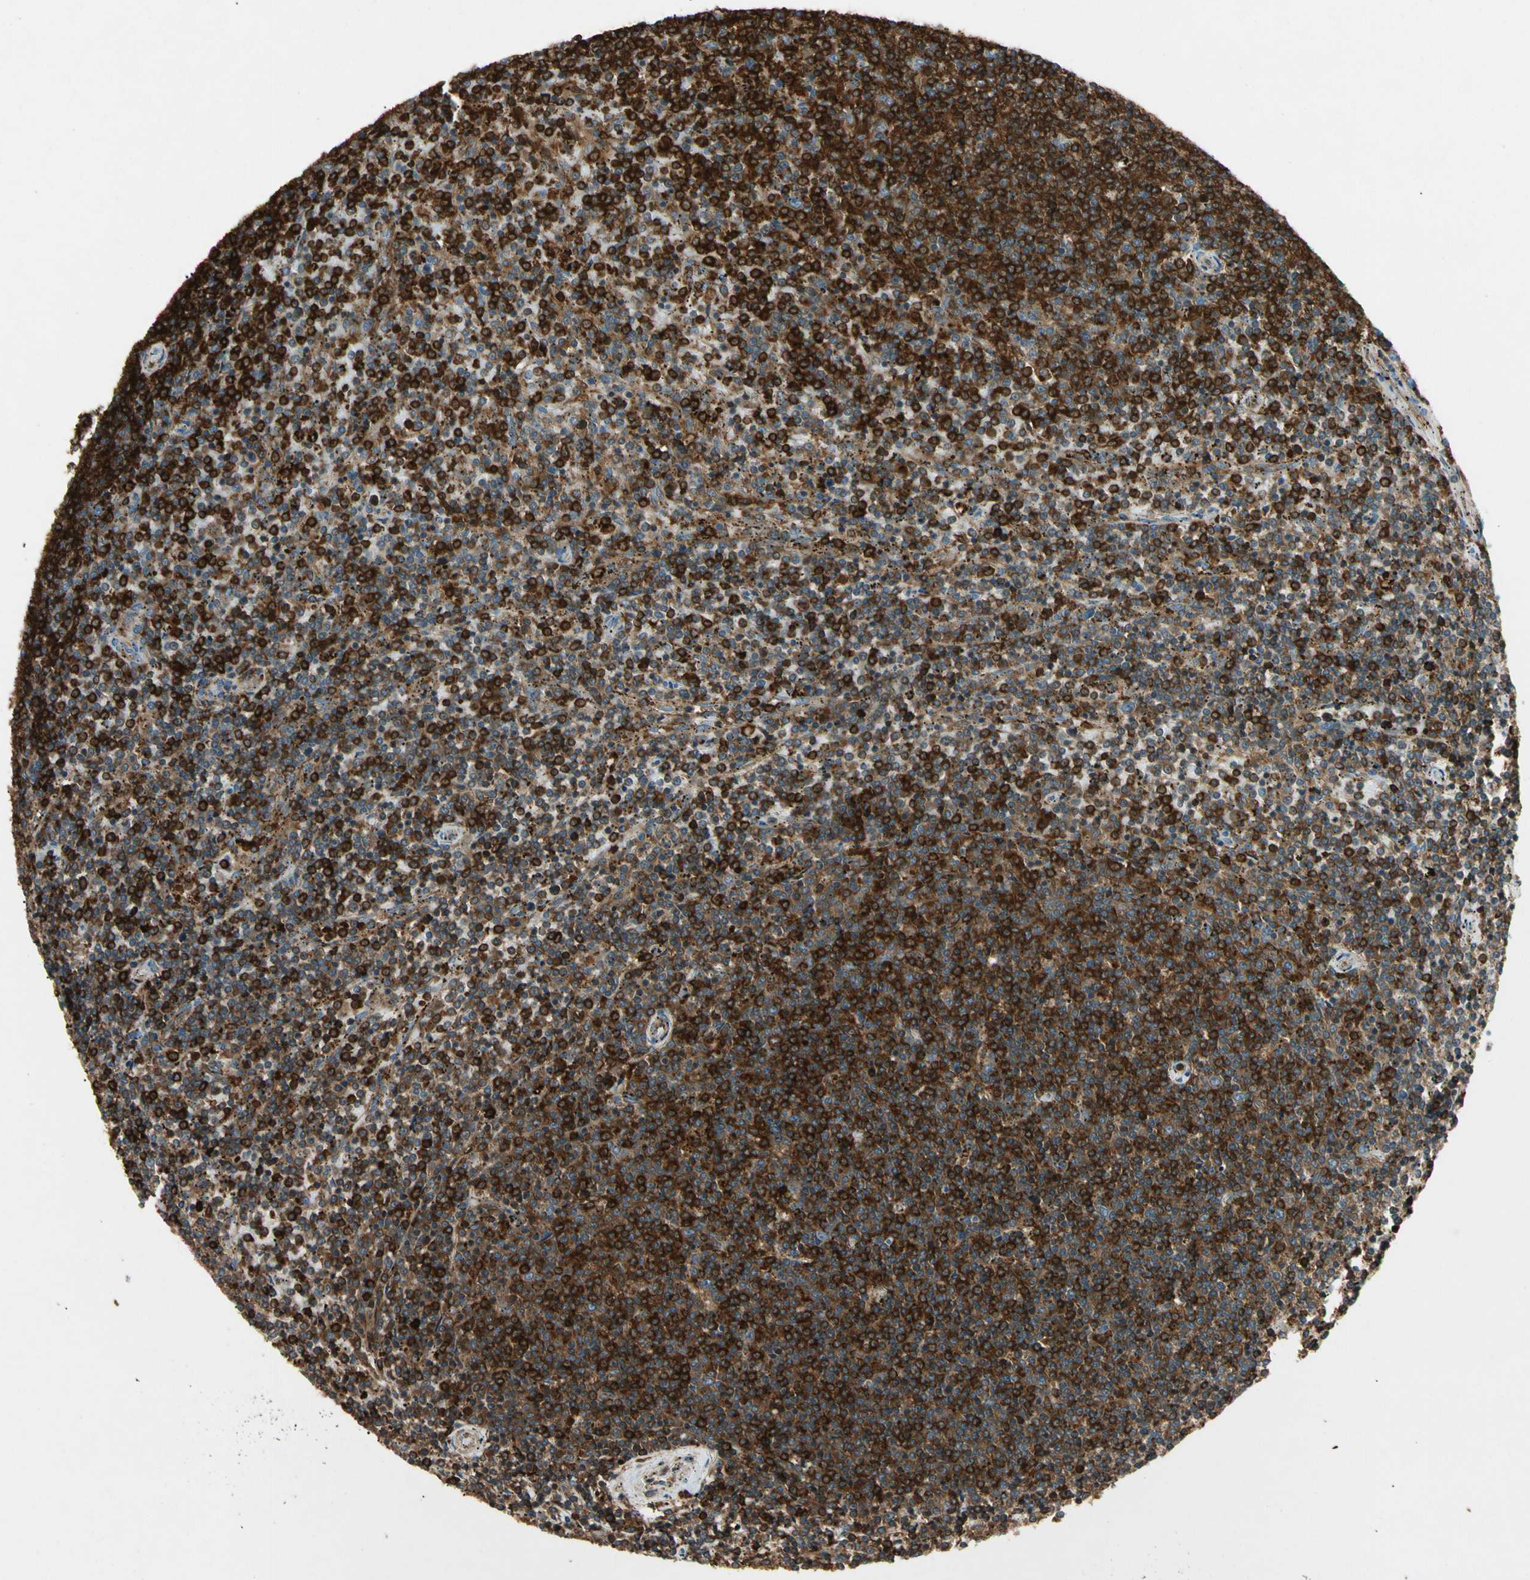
{"staining": {"intensity": "strong", "quantity": ">75%", "location": "cytoplasmic/membranous"}, "tissue": "lymphoma", "cell_type": "Tumor cells", "image_type": "cancer", "snomed": [{"axis": "morphology", "description": "Malignant lymphoma, non-Hodgkin's type, Low grade"}, {"axis": "topography", "description": "Spleen"}], "caption": "Lymphoma was stained to show a protein in brown. There is high levels of strong cytoplasmic/membranous positivity in approximately >75% of tumor cells. Immunohistochemistry (ihc) stains the protein of interest in brown and the nuclei are stained blue.", "gene": "ARPC2", "patient": {"sex": "female", "age": 50}}